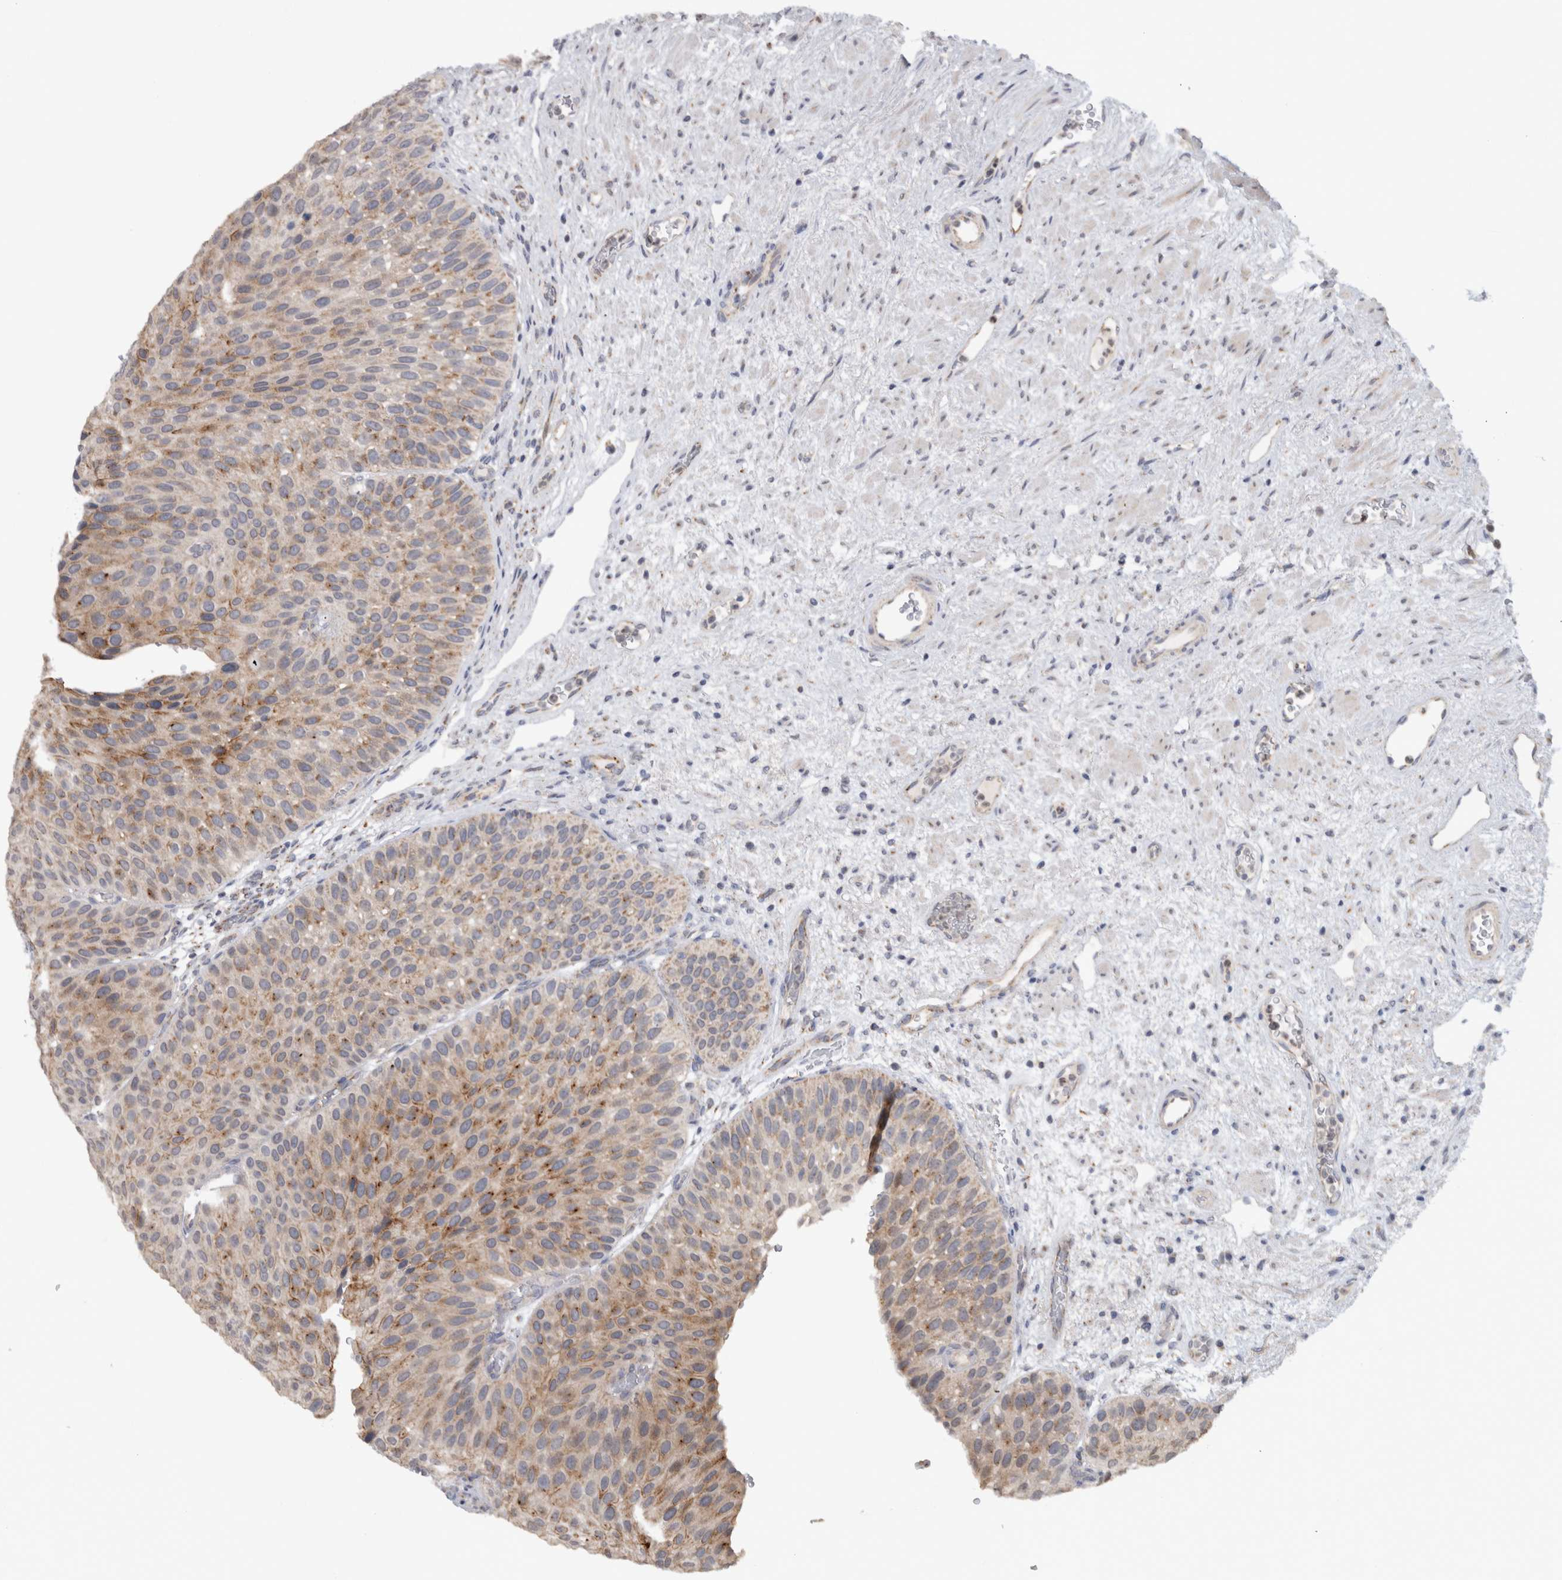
{"staining": {"intensity": "moderate", "quantity": ">75%", "location": "cytoplasmic/membranous"}, "tissue": "urothelial cancer", "cell_type": "Tumor cells", "image_type": "cancer", "snomed": [{"axis": "morphology", "description": "Normal tissue, NOS"}, {"axis": "morphology", "description": "Urothelial carcinoma, Low grade"}, {"axis": "topography", "description": "Urinary bladder"}, {"axis": "topography", "description": "Prostate"}], "caption": "Urothelial carcinoma (low-grade) tissue shows moderate cytoplasmic/membranous positivity in approximately >75% of tumor cells The protein of interest is stained brown, and the nuclei are stained in blue (DAB (3,3'-diaminobenzidine) IHC with brightfield microscopy, high magnification).", "gene": "RAB18", "patient": {"sex": "male", "age": 60}}